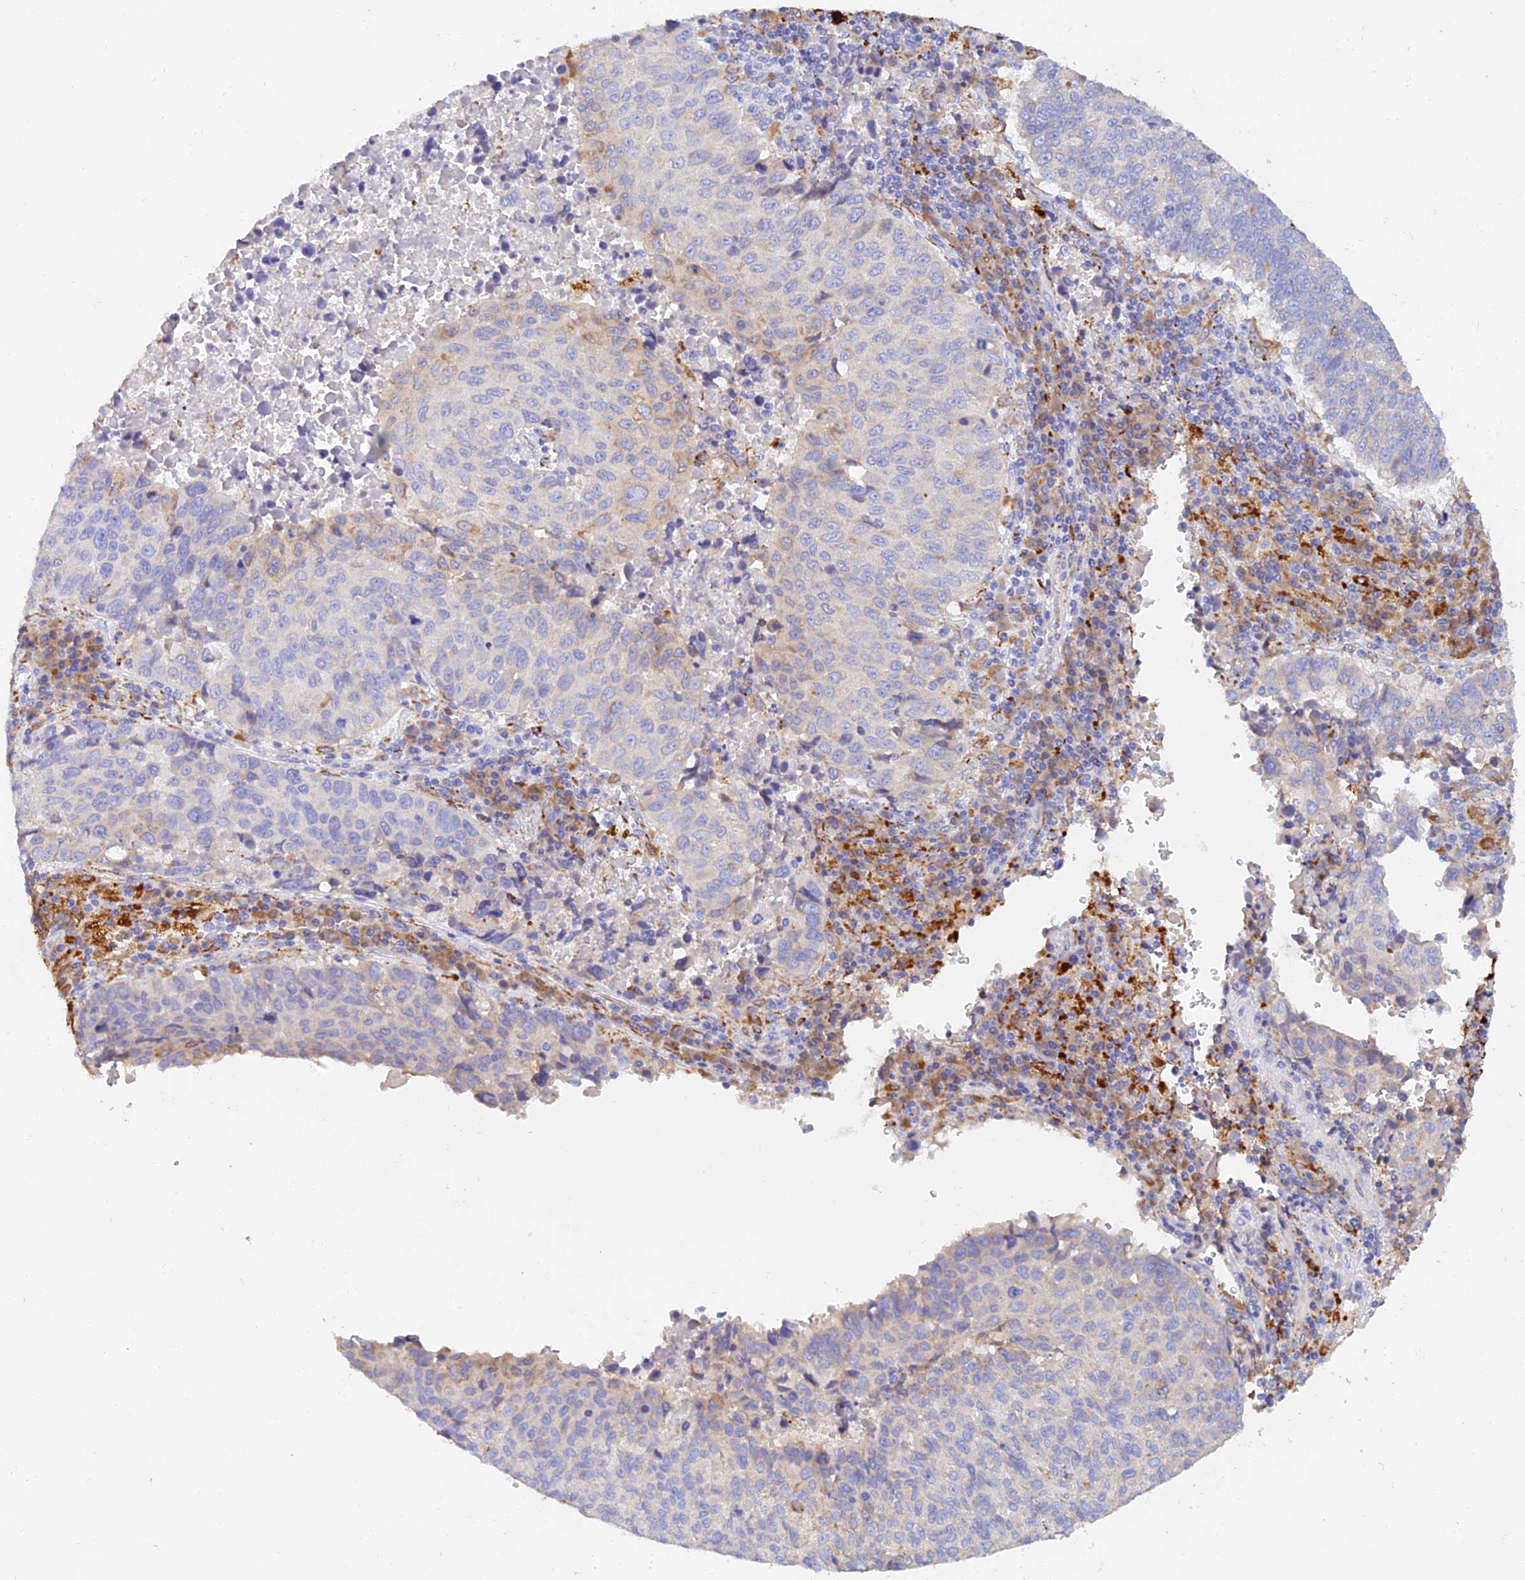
{"staining": {"intensity": "negative", "quantity": "none", "location": "none"}, "tissue": "lung cancer", "cell_type": "Tumor cells", "image_type": "cancer", "snomed": [{"axis": "morphology", "description": "Squamous cell carcinoma, NOS"}, {"axis": "topography", "description": "Lung"}], "caption": "High magnification brightfield microscopy of squamous cell carcinoma (lung) stained with DAB (brown) and counterstained with hematoxylin (blue): tumor cells show no significant positivity.", "gene": "VKORC1", "patient": {"sex": "male", "age": 73}}